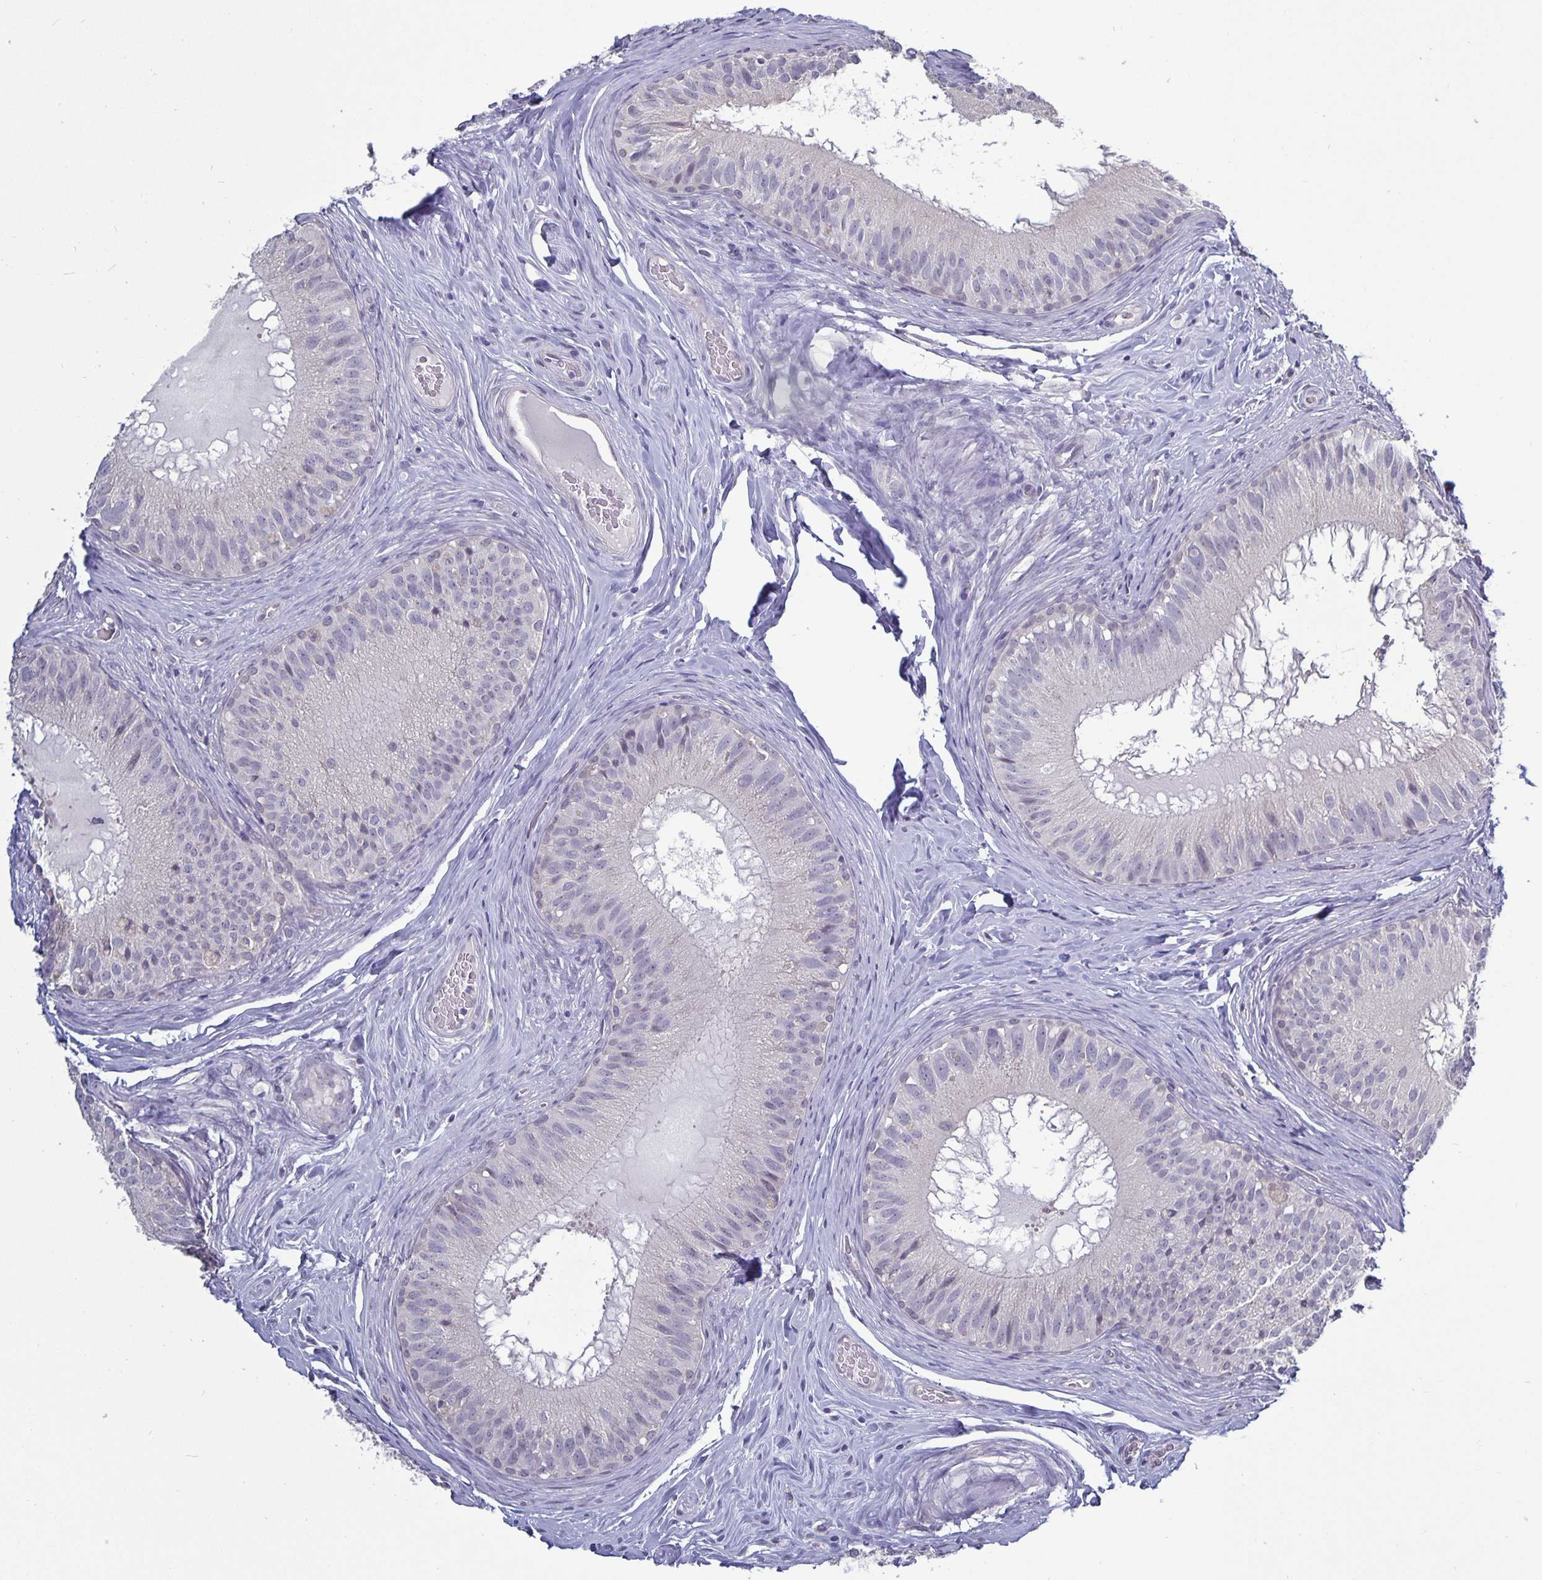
{"staining": {"intensity": "moderate", "quantity": "<25%", "location": "cytoplasmic/membranous"}, "tissue": "epididymis", "cell_type": "Glandular cells", "image_type": "normal", "snomed": [{"axis": "morphology", "description": "Normal tissue, NOS"}, {"axis": "topography", "description": "Epididymis"}], "caption": "Epididymis stained for a protein (brown) shows moderate cytoplasmic/membranous positive staining in approximately <25% of glandular cells.", "gene": "PLCB3", "patient": {"sex": "male", "age": 34}}